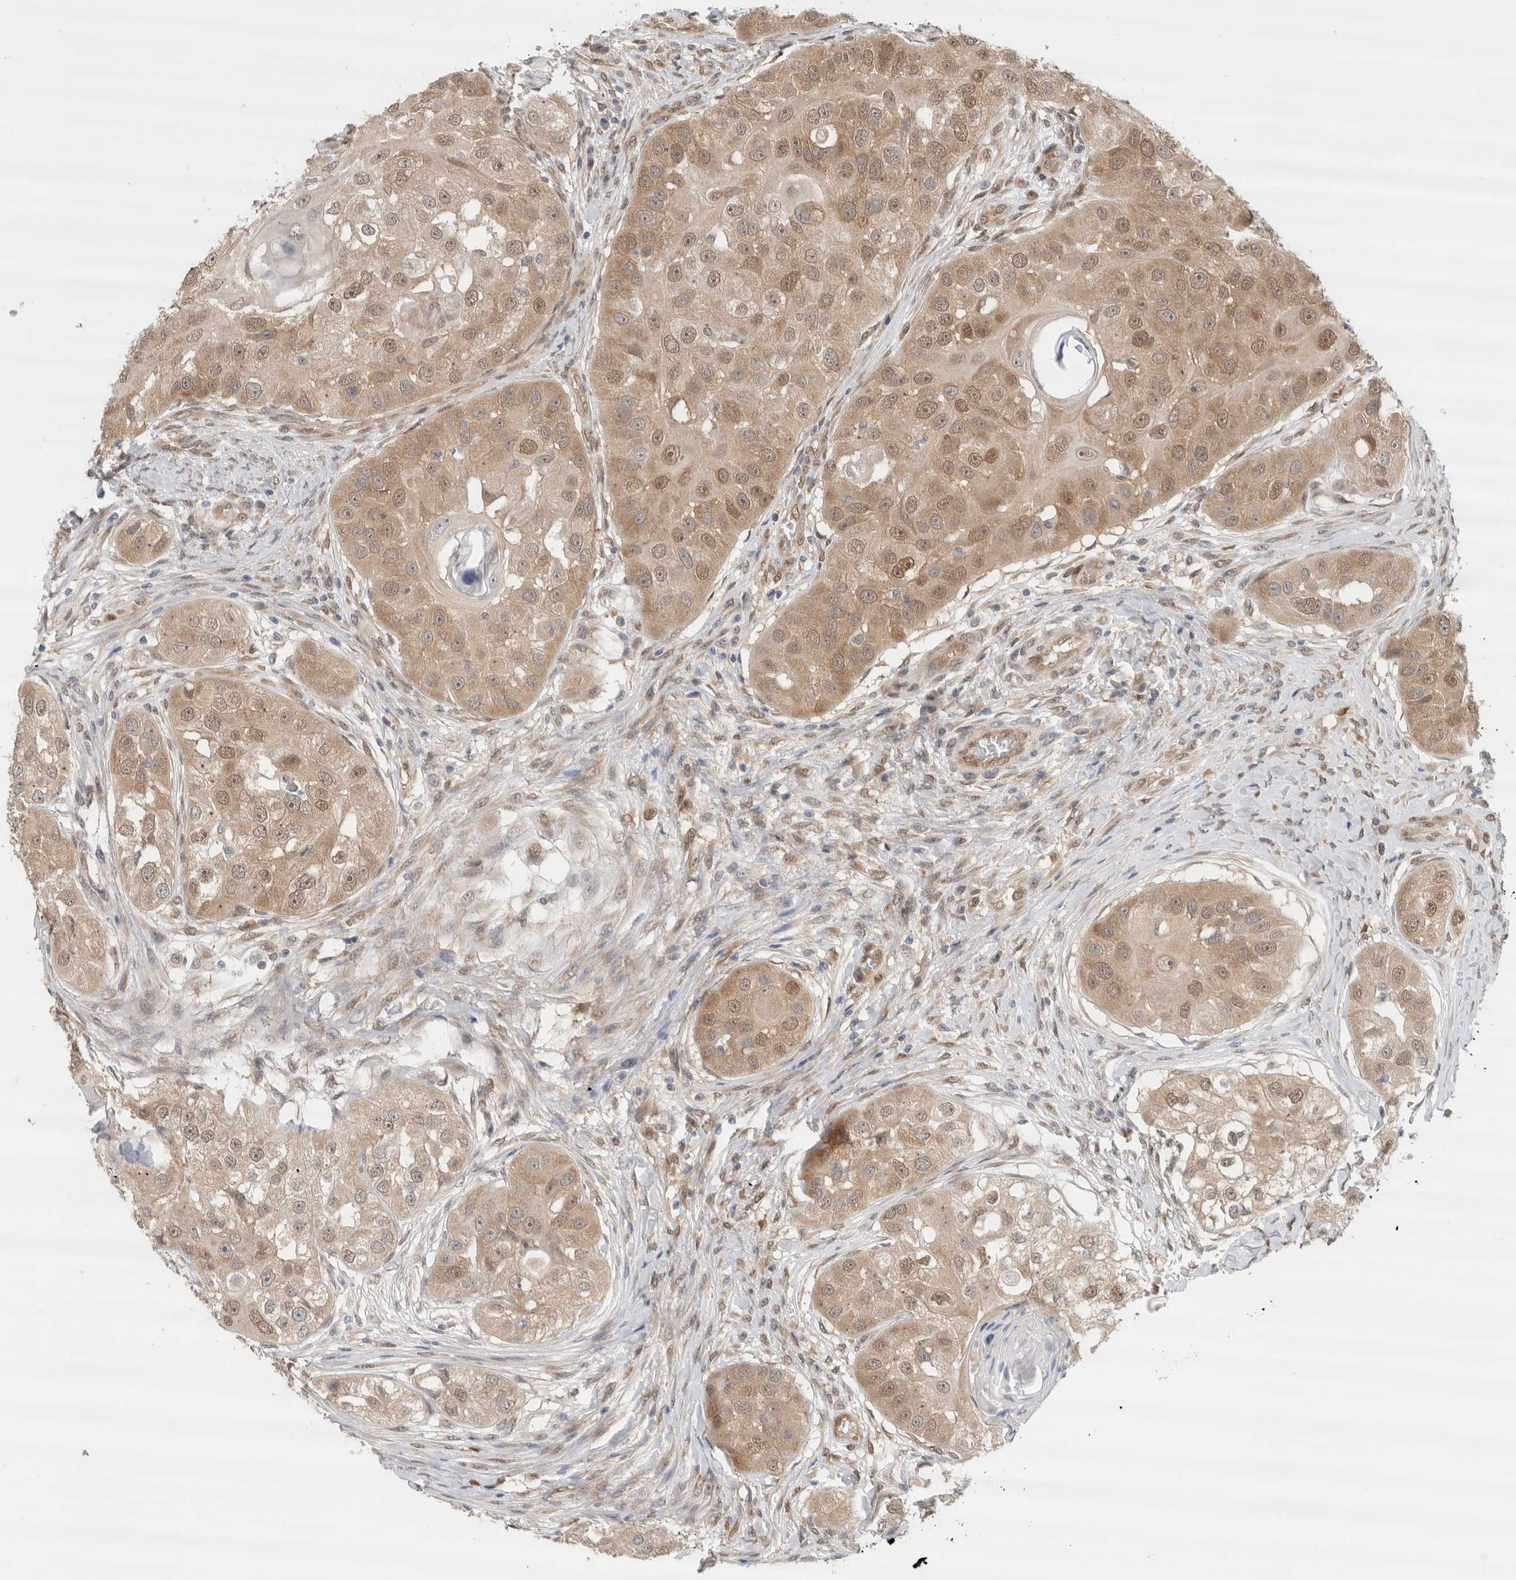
{"staining": {"intensity": "weak", "quantity": ">75%", "location": "cytoplasmic/membranous,nuclear"}, "tissue": "head and neck cancer", "cell_type": "Tumor cells", "image_type": "cancer", "snomed": [{"axis": "morphology", "description": "Normal tissue, NOS"}, {"axis": "morphology", "description": "Squamous cell carcinoma, NOS"}, {"axis": "topography", "description": "Skeletal muscle"}, {"axis": "topography", "description": "Head-Neck"}], "caption": "DAB (3,3'-diaminobenzidine) immunohistochemical staining of human head and neck cancer (squamous cell carcinoma) exhibits weak cytoplasmic/membranous and nuclear protein expression in approximately >75% of tumor cells.", "gene": "EIF4G3", "patient": {"sex": "male", "age": 51}}